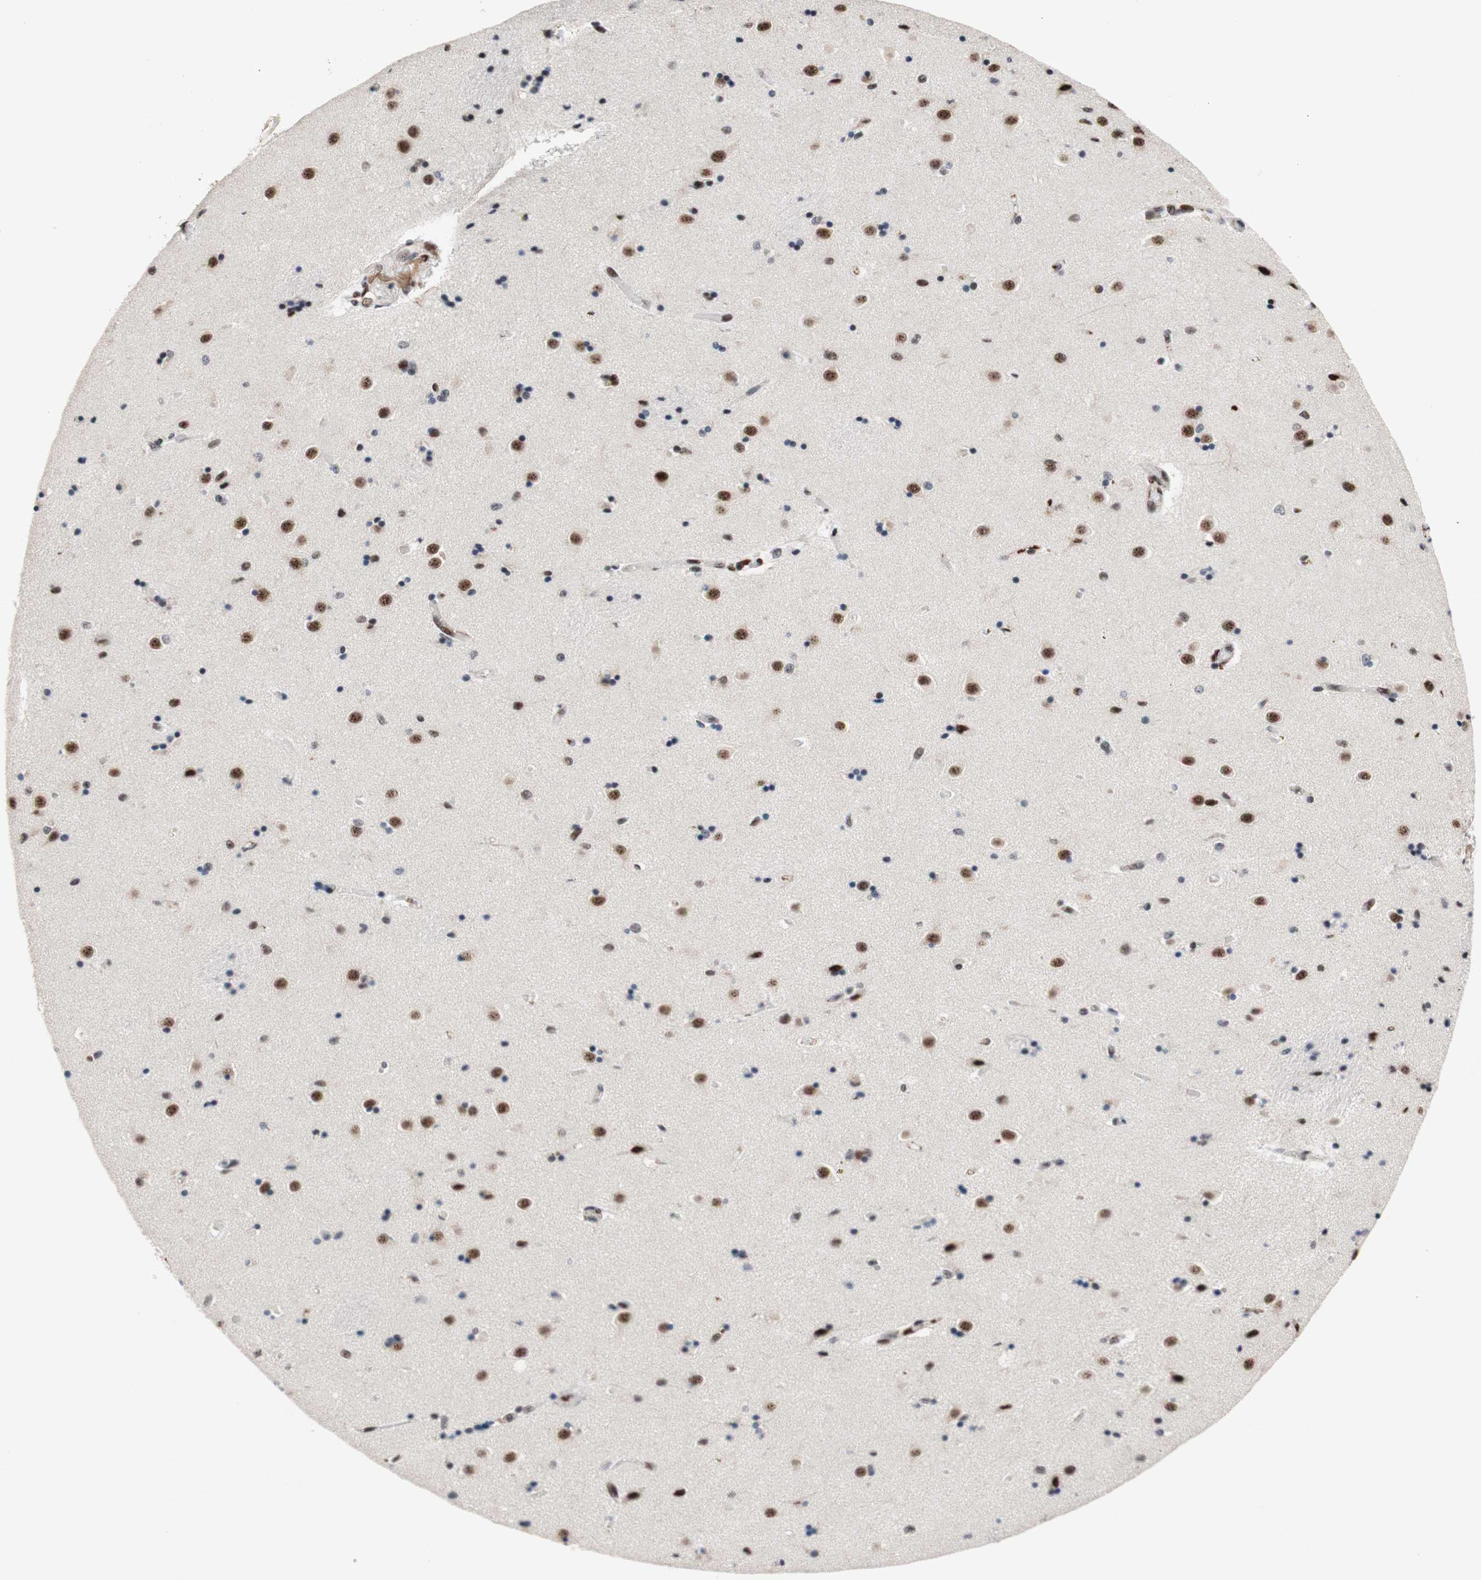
{"staining": {"intensity": "strong", "quantity": "25%-75%", "location": "nuclear"}, "tissue": "caudate", "cell_type": "Glial cells", "image_type": "normal", "snomed": [{"axis": "morphology", "description": "Normal tissue, NOS"}, {"axis": "topography", "description": "Lateral ventricle wall"}], "caption": "Immunohistochemistry (IHC) micrograph of normal caudate: human caudate stained using immunohistochemistry demonstrates high levels of strong protein expression localized specifically in the nuclear of glial cells, appearing as a nuclear brown color.", "gene": "TLE1", "patient": {"sex": "female", "age": 54}}